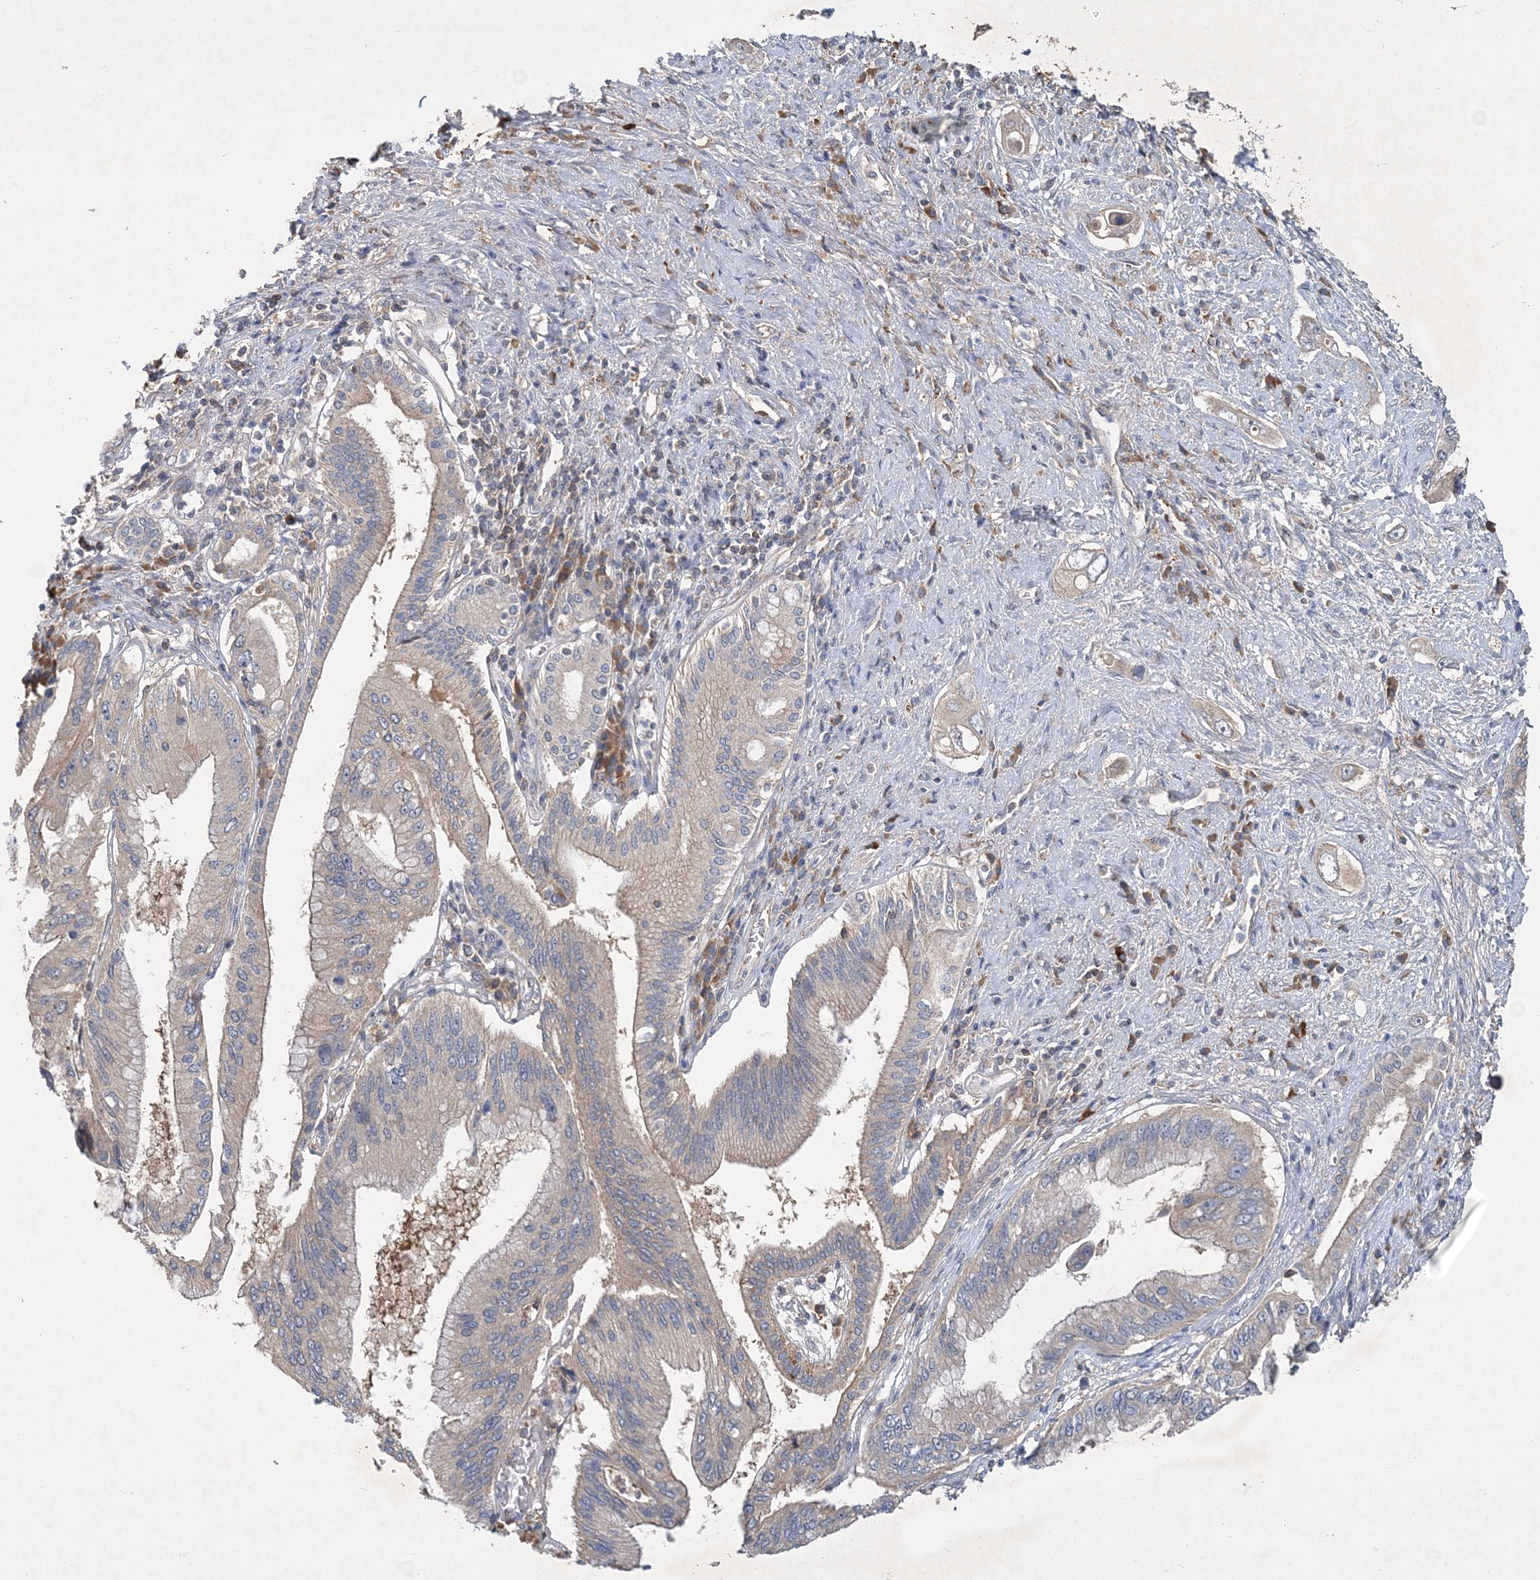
{"staining": {"intensity": "moderate", "quantity": ">75%", "location": "cytoplasmic/membranous"}, "tissue": "pancreatic cancer", "cell_type": "Tumor cells", "image_type": "cancer", "snomed": [{"axis": "morphology", "description": "Inflammation, NOS"}, {"axis": "morphology", "description": "Adenocarcinoma, NOS"}, {"axis": "topography", "description": "Pancreas"}], "caption": "Immunohistochemical staining of pancreatic cancer (adenocarcinoma) demonstrates medium levels of moderate cytoplasmic/membranous protein expression in approximately >75% of tumor cells. Nuclei are stained in blue.", "gene": "RNF25", "patient": {"sex": "female", "age": 56}}